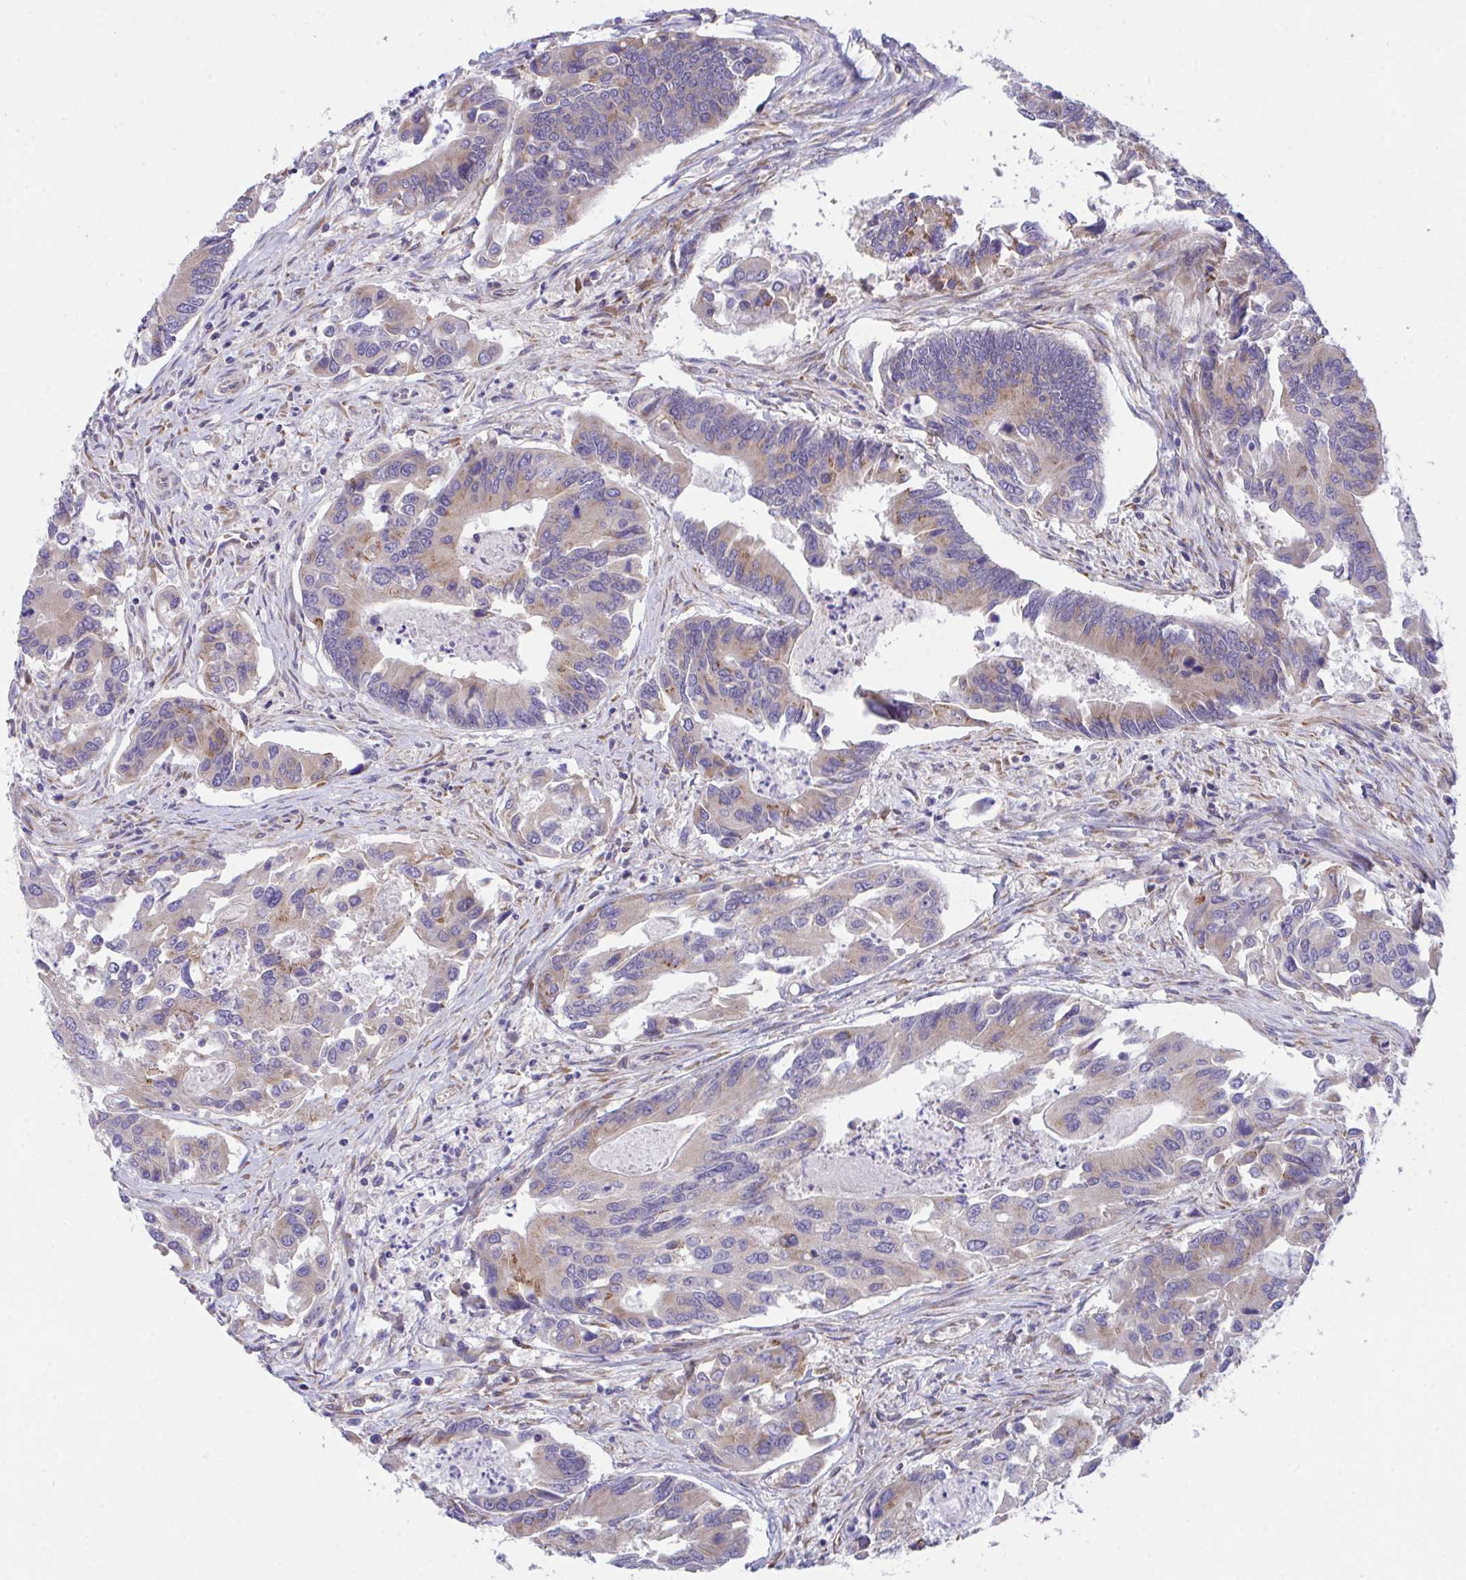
{"staining": {"intensity": "weak", "quantity": "<25%", "location": "cytoplasmic/membranous"}, "tissue": "colorectal cancer", "cell_type": "Tumor cells", "image_type": "cancer", "snomed": [{"axis": "morphology", "description": "Adenocarcinoma, NOS"}, {"axis": "topography", "description": "Colon"}], "caption": "Immunohistochemistry micrograph of human colorectal cancer (adenocarcinoma) stained for a protein (brown), which displays no staining in tumor cells. Nuclei are stained in blue.", "gene": "MIA3", "patient": {"sex": "female", "age": 67}}